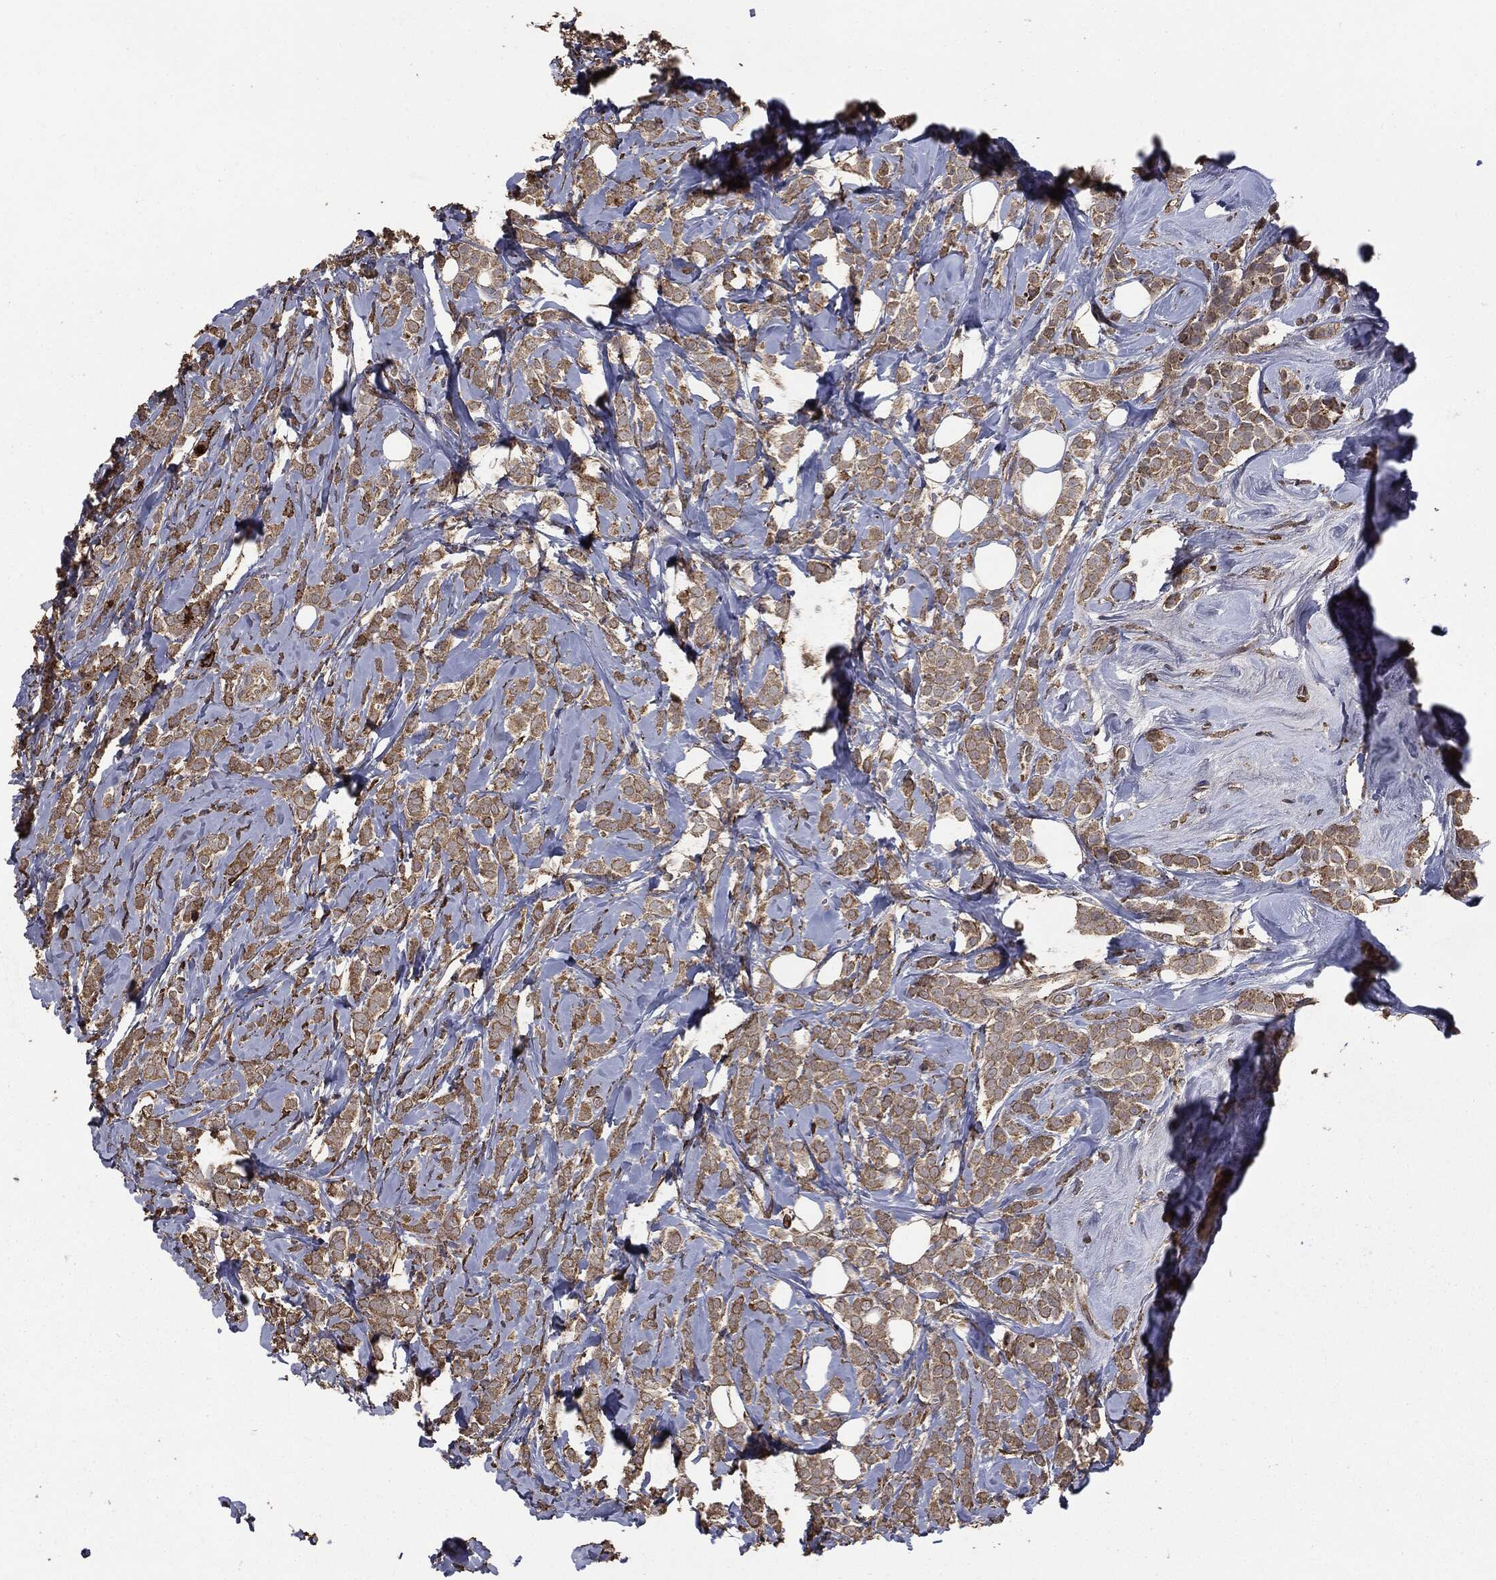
{"staining": {"intensity": "weak", "quantity": ">75%", "location": "cytoplasmic/membranous"}, "tissue": "breast cancer", "cell_type": "Tumor cells", "image_type": "cancer", "snomed": [{"axis": "morphology", "description": "Lobular carcinoma"}, {"axis": "topography", "description": "Breast"}], "caption": "Breast lobular carcinoma was stained to show a protein in brown. There is low levels of weak cytoplasmic/membranous positivity in approximately >75% of tumor cells.", "gene": "MTOR", "patient": {"sex": "female", "age": 49}}